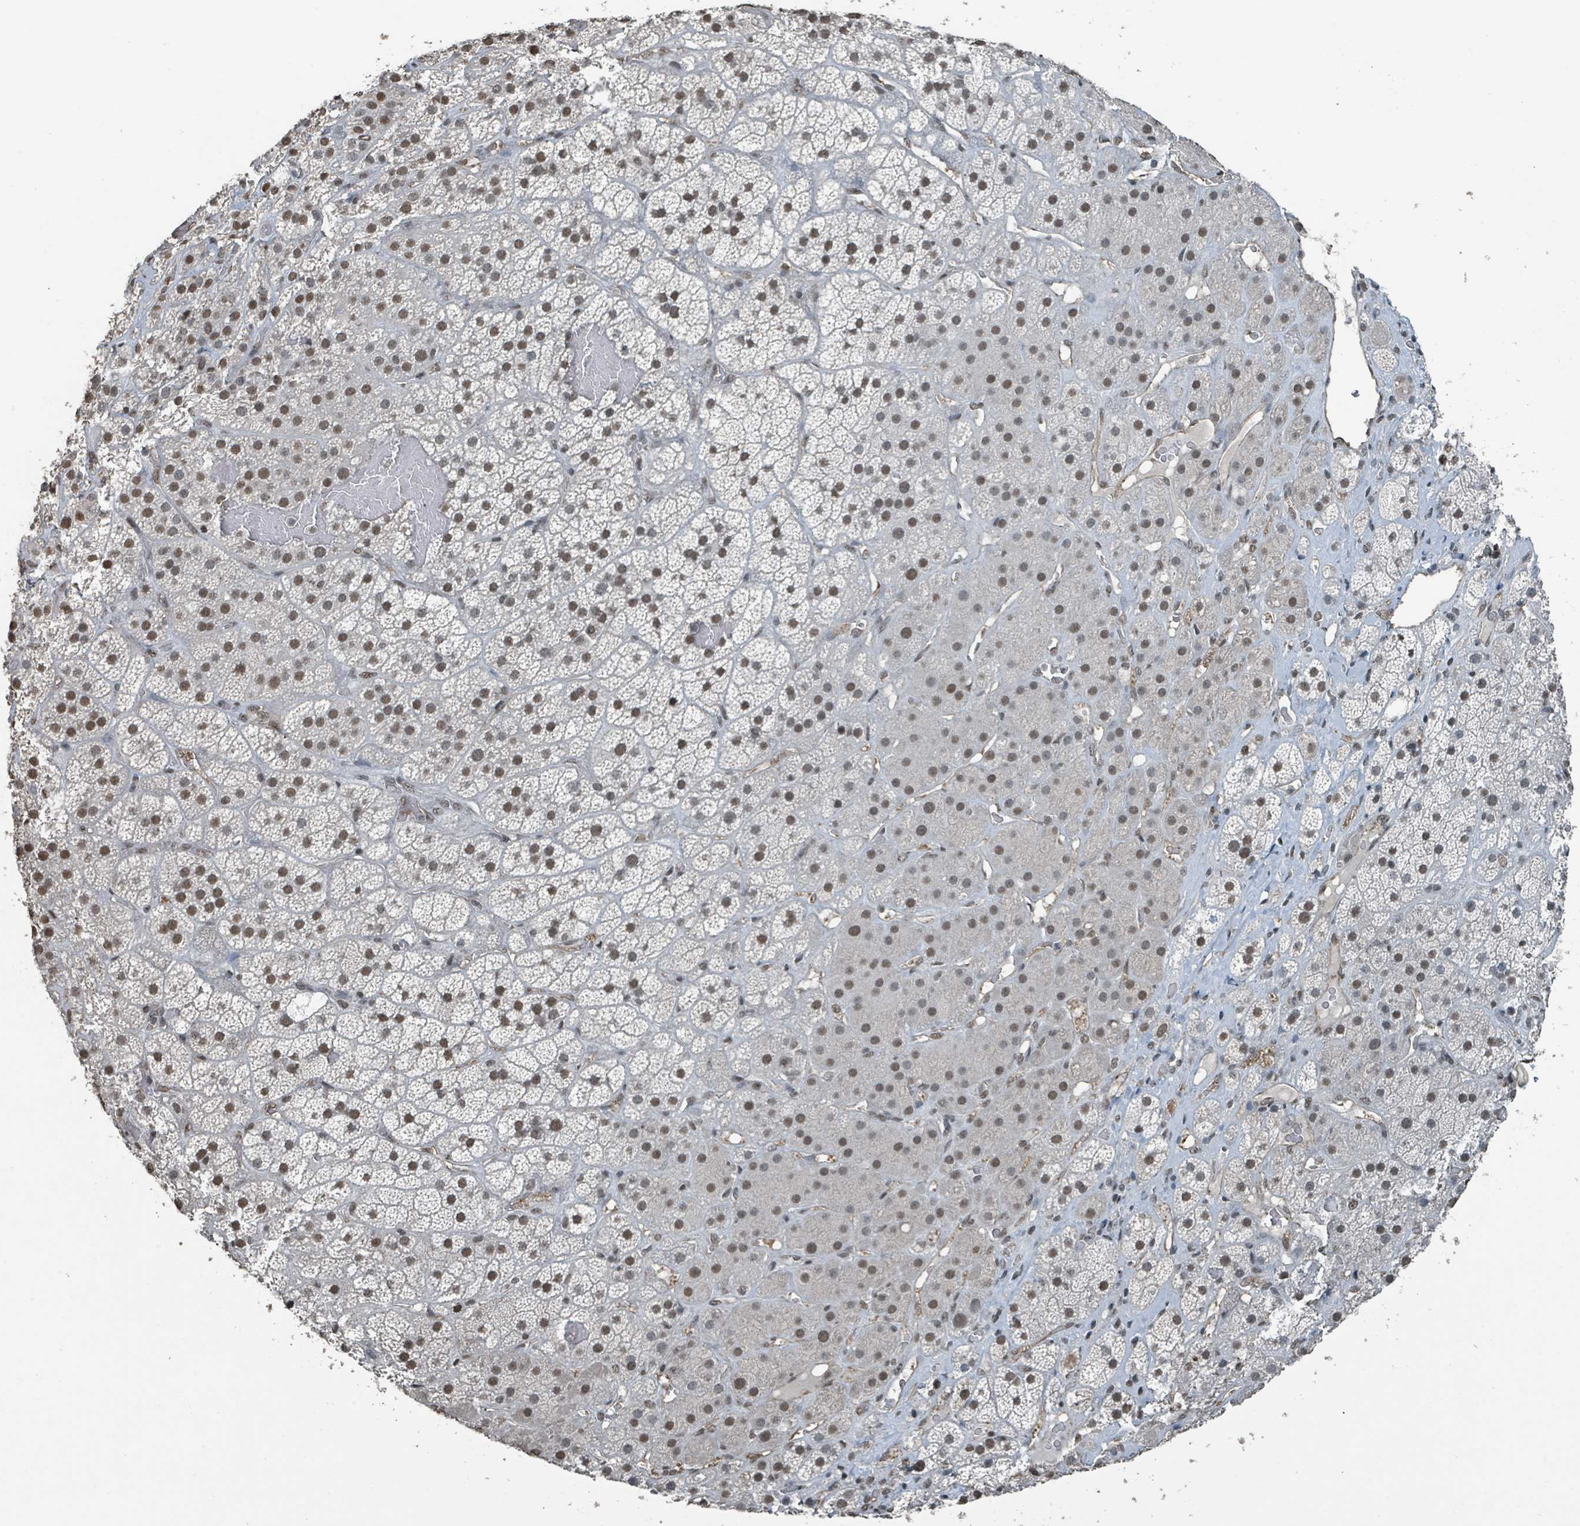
{"staining": {"intensity": "moderate", "quantity": ">75%", "location": "nuclear"}, "tissue": "adrenal gland", "cell_type": "Glandular cells", "image_type": "normal", "snomed": [{"axis": "morphology", "description": "Normal tissue, NOS"}, {"axis": "topography", "description": "Adrenal gland"}], "caption": "Adrenal gland stained with DAB (3,3'-diaminobenzidine) IHC demonstrates medium levels of moderate nuclear expression in approximately >75% of glandular cells.", "gene": "PHIP", "patient": {"sex": "male", "age": 57}}